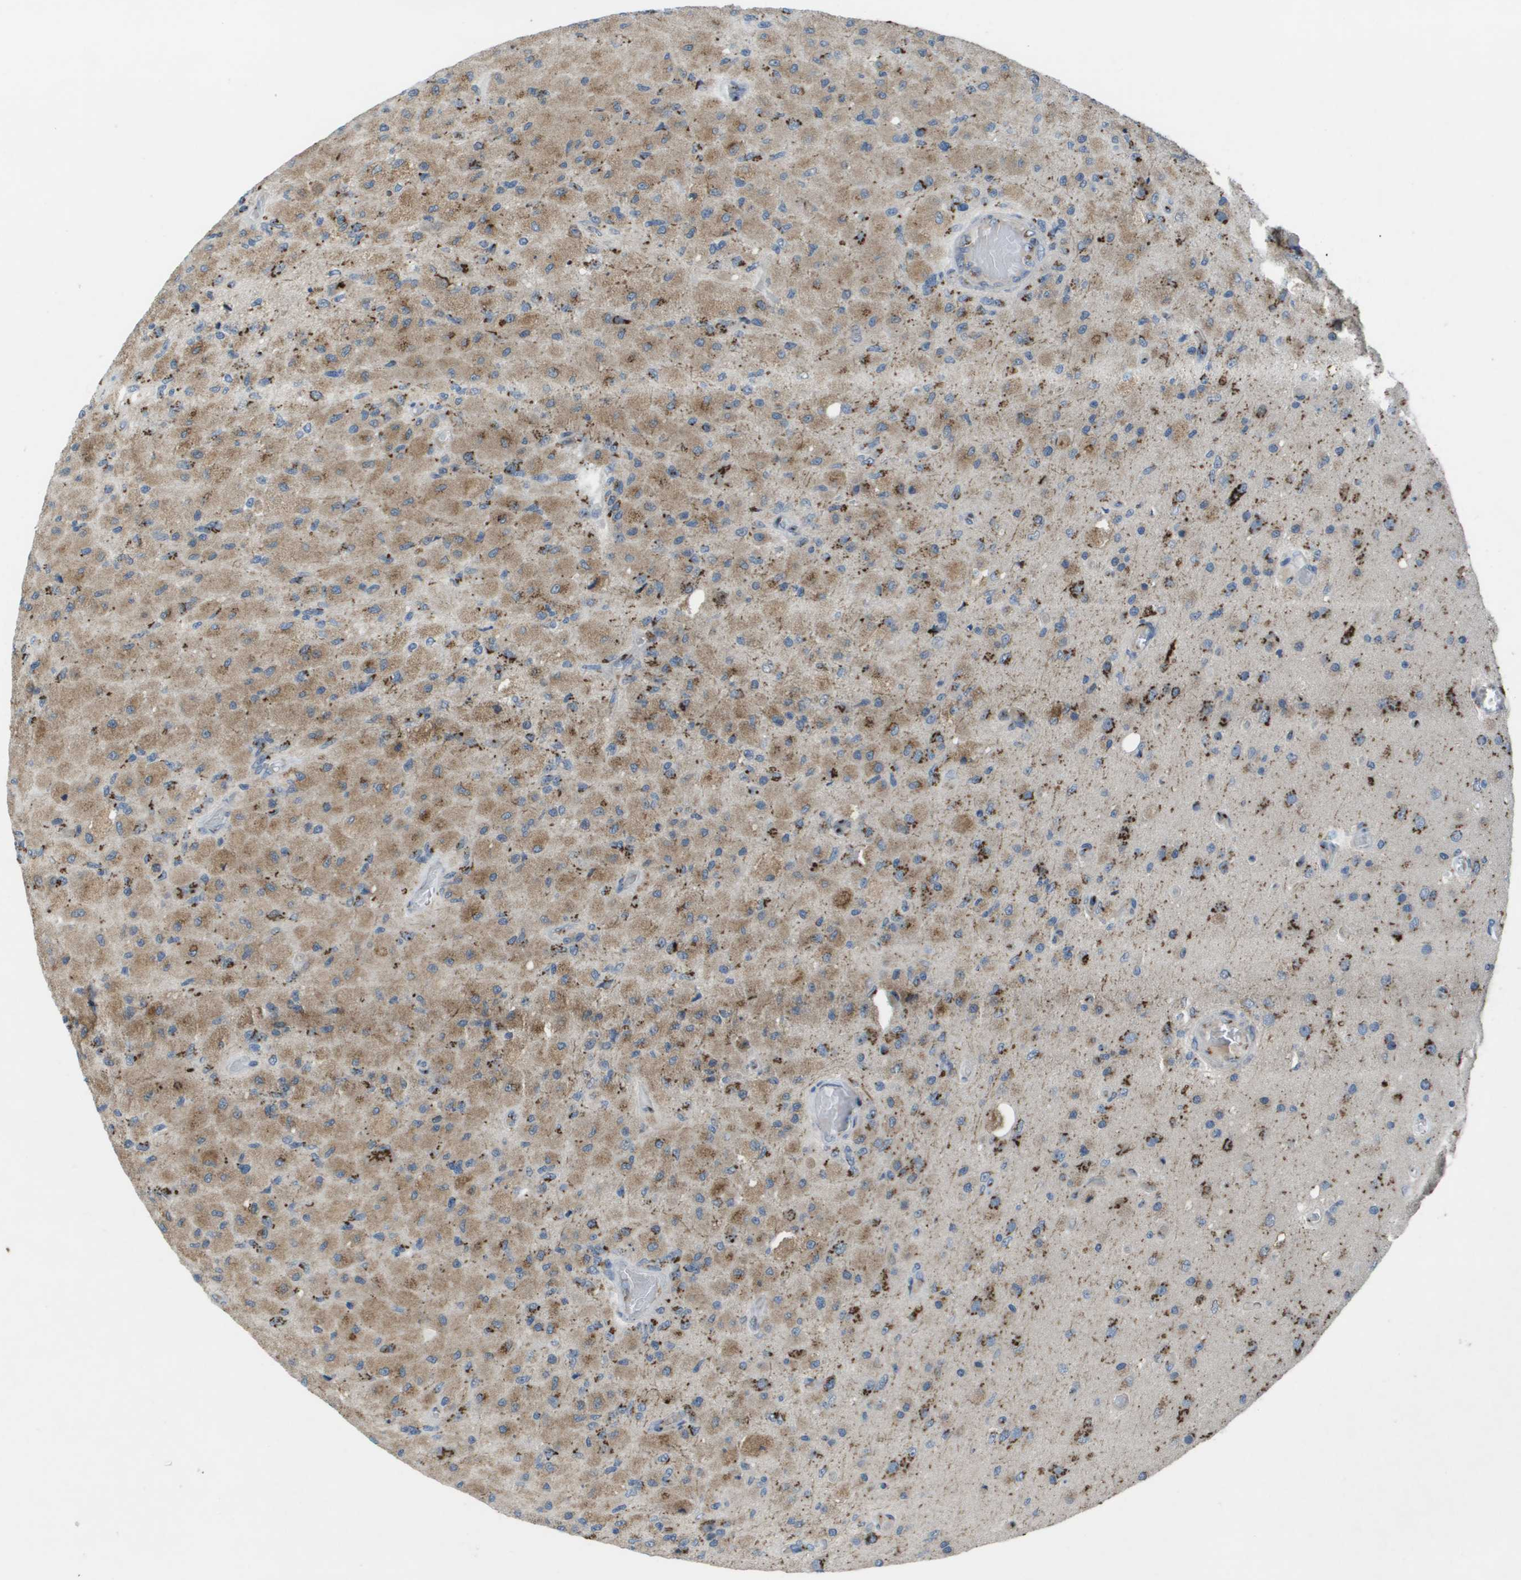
{"staining": {"intensity": "moderate", "quantity": ">75%", "location": "cytoplasmic/membranous"}, "tissue": "glioma", "cell_type": "Tumor cells", "image_type": "cancer", "snomed": [{"axis": "morphology", "description": "Normal tissue, NOS"}, {"axis": "morphology", "description": "Glioma, malignant, High grade"}, {"axis": "topography", "description": "Cerebral cortex"}], "caption": "Immunohistochemical staining of human malignant glioma (high-grade) reveals medium levels of moderate cytoplasmic/membranous protein positivity in about >75% of tumor cells.", "gene": "QSOX2", "patient": {"sex": "male", "age": 77}}